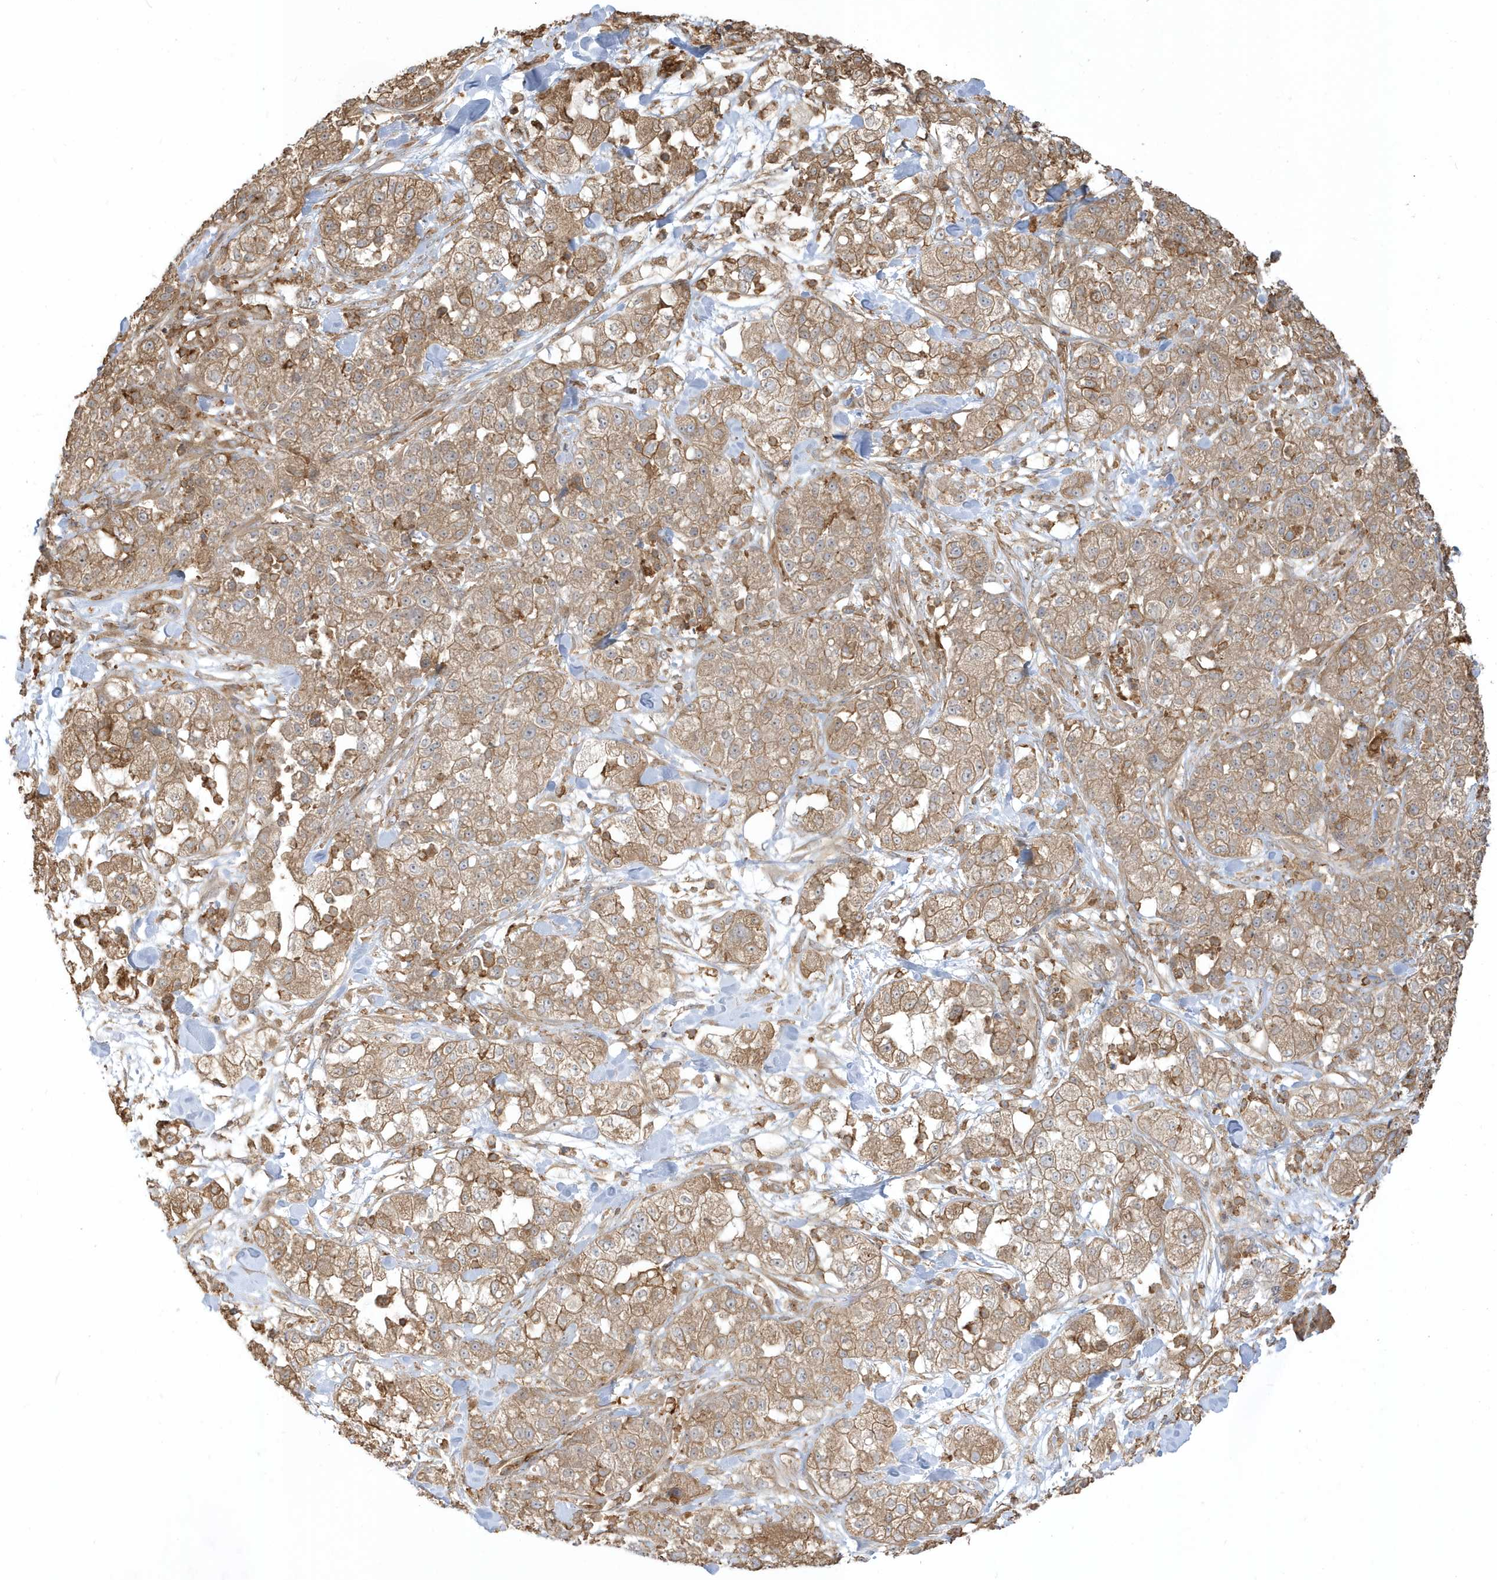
{"staining": {"intensity": "moderate", "quantity": ">75%", "location": "cytoplasmic/membranous"}, "tissue": "pancreatic cancer", "cell_type": "Tumor cells", "image_type": "cancer", "snomed": [{"axis": "morphology", "description": "Adenocarcinoma, NOS"}, {"axis": "topography", "description": "Pancreas"}], "caption": "Immunohistochemical staining of adenocarcinoma (pancreatic) demonstrates moderate cytoplasmic/membranous protein staining in about >75% of tumor cells.", "gene": "ZBTB8A", "patient": {"sex": "female", "age": 78}}